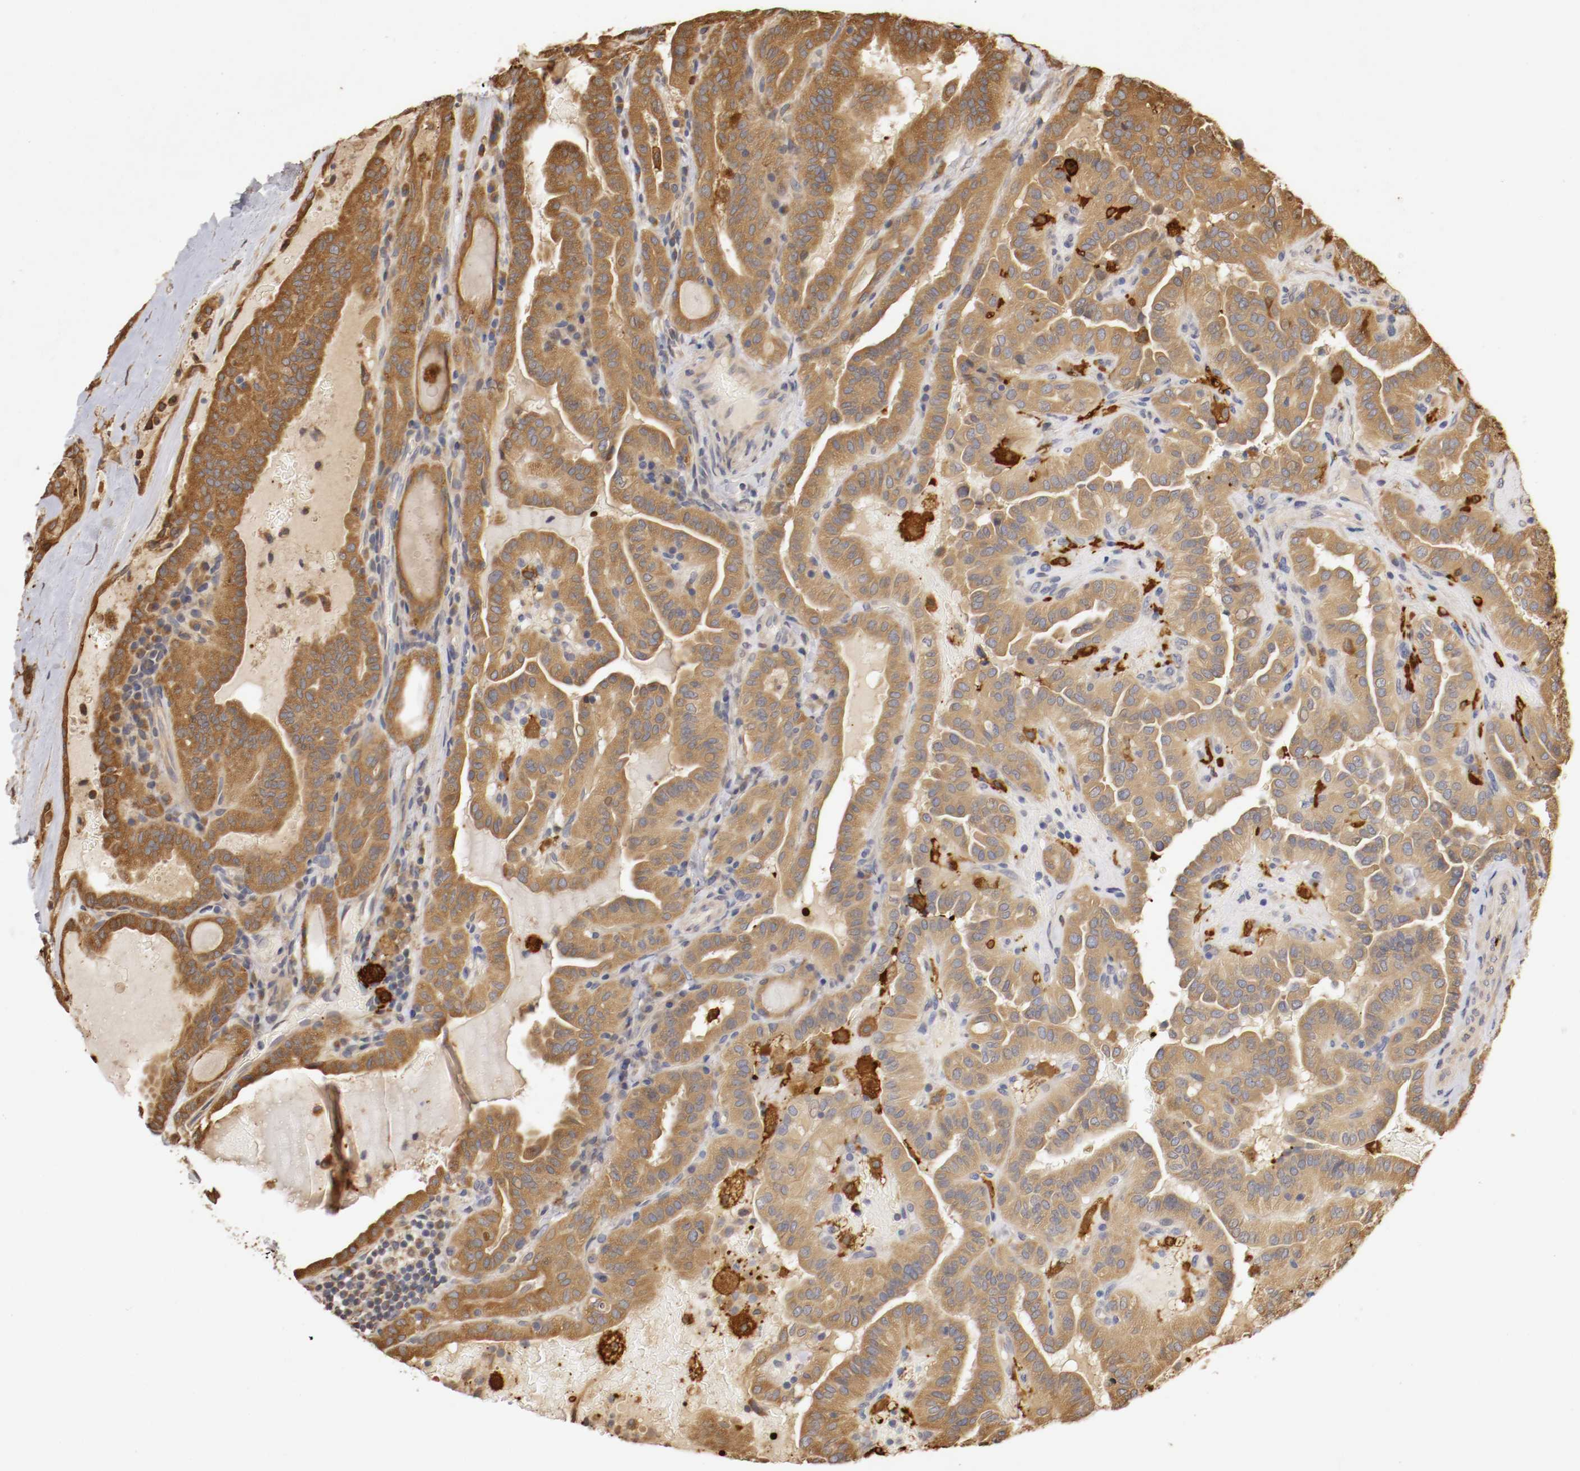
{"staining": {"intensity": "strong", "quantity": ">75%", "location": "cytoplasmic/membranous"}, "tissue": "thyroid cancer", "cell_type": "Tumor cells", "image_type": "cancer", "snomed": [{"axis": "morphology", "description": "Papillary adenocarcinoma, NOS"}, {"axis": "topography", "description": "Thyroid gland"}], "caption": "A brown stain shows strong cytoplasmic/membranous positivity of a protein in human thyroid papillary adenocarcinoma tumor cells. (Brightfield microscopy of DAB IHC at high magnification).", "gene": "VEZT", "patient": {"sex": "male", "age": 77}}